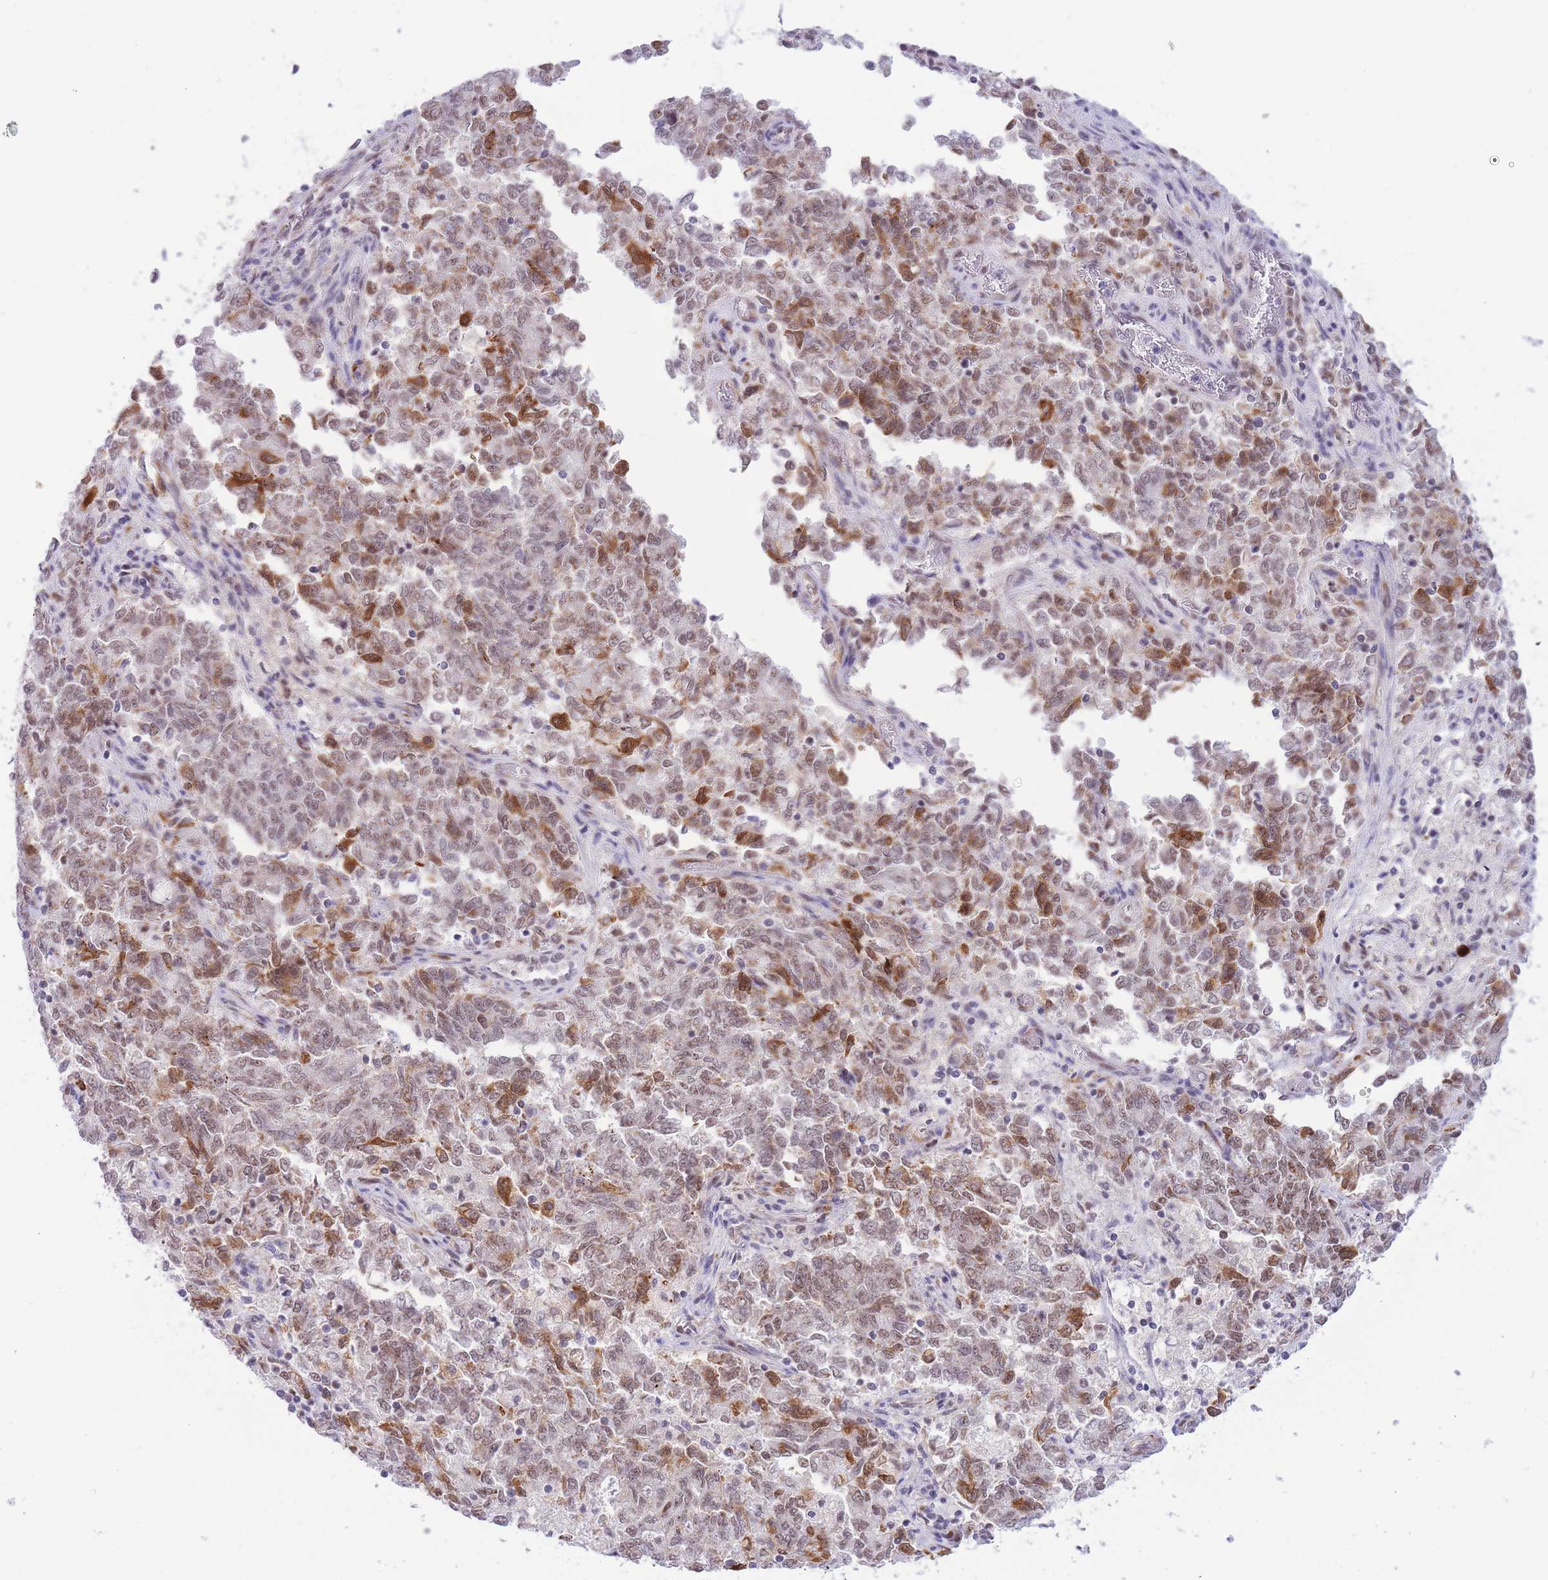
{"staining": {"intensity": "moderate", "quantity": ">75%", "location": "cytoplasmic/membranous,nuclear"}, "tissue": "endometrial cancer", "cell_type": "Tumor cells", "image_type": "cancer", "snomed": [{"axis": "morphology", "description": "Adenocarcinoma, NOS"}, {"axis": "topography", "description": "Endometrium"}], "caption": "Moderate cytoplasmic/membranous and nuclear staining for a protein is identified in approximately >75% of tumor cells of endometrial adenocarcinoma using IHC.", "gene": "CYP2B6", "patient": {"sex": "female", "age": 80}}